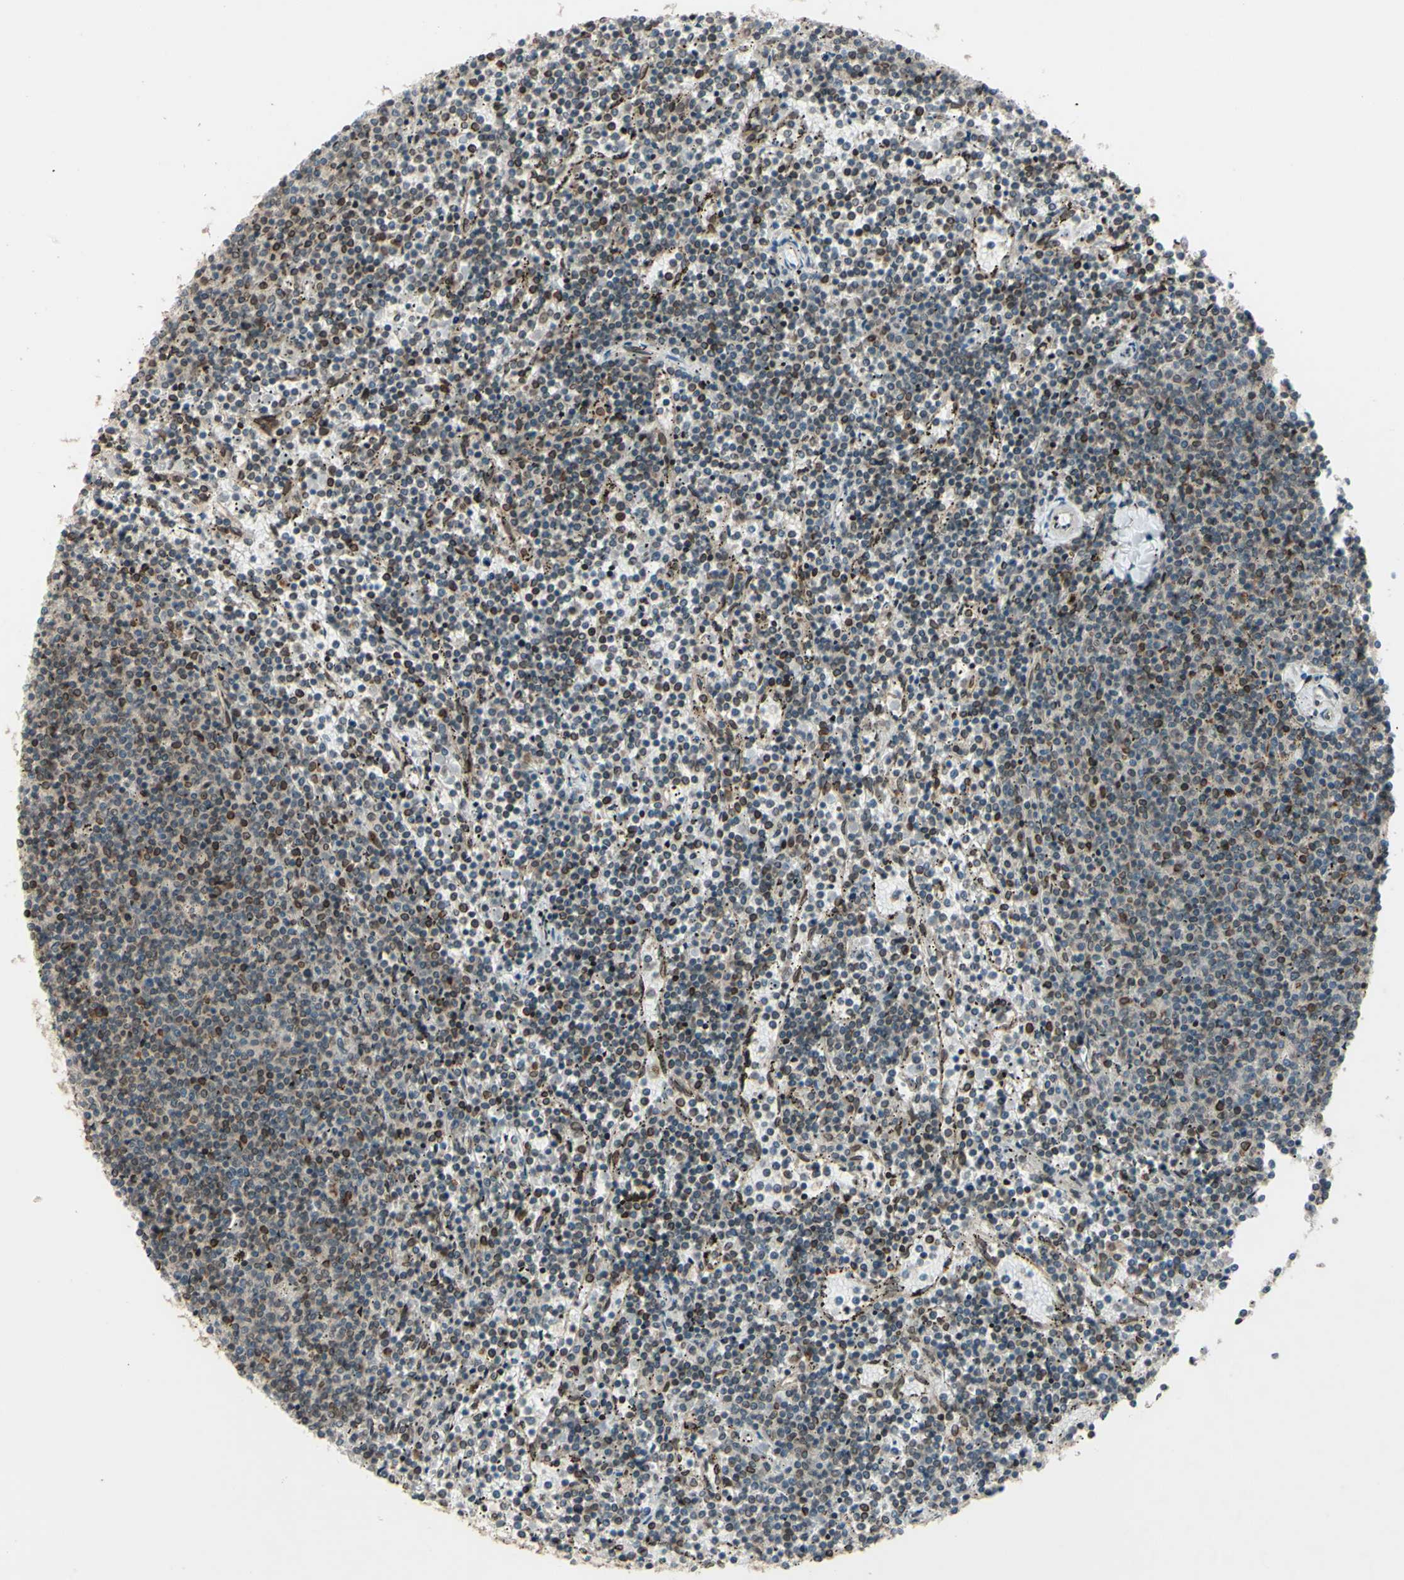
{"staining": {"intensity": "weak", "quantity": "25%-75%", "location": "nuclear"}, "tissue": "lymphoma", "cell_type": "Tumor cells", "image_type": "cancer", "snomed": [{"axis": "morphology", "description": "Malignant lymphoma, non-Hodgkin's type, Low grade"}, {"axis": "topography", "description": "Spleen"}], "caption": "This is a micrograph of immunohistochemistry (IHC) staining of malignant lymphoma, non-Hodgkin's type (low-grade), which shows weak staining in the nuclear of tumor cells.", "gene": "MLF2", "patient": {"sex": "female", "age": 50}}